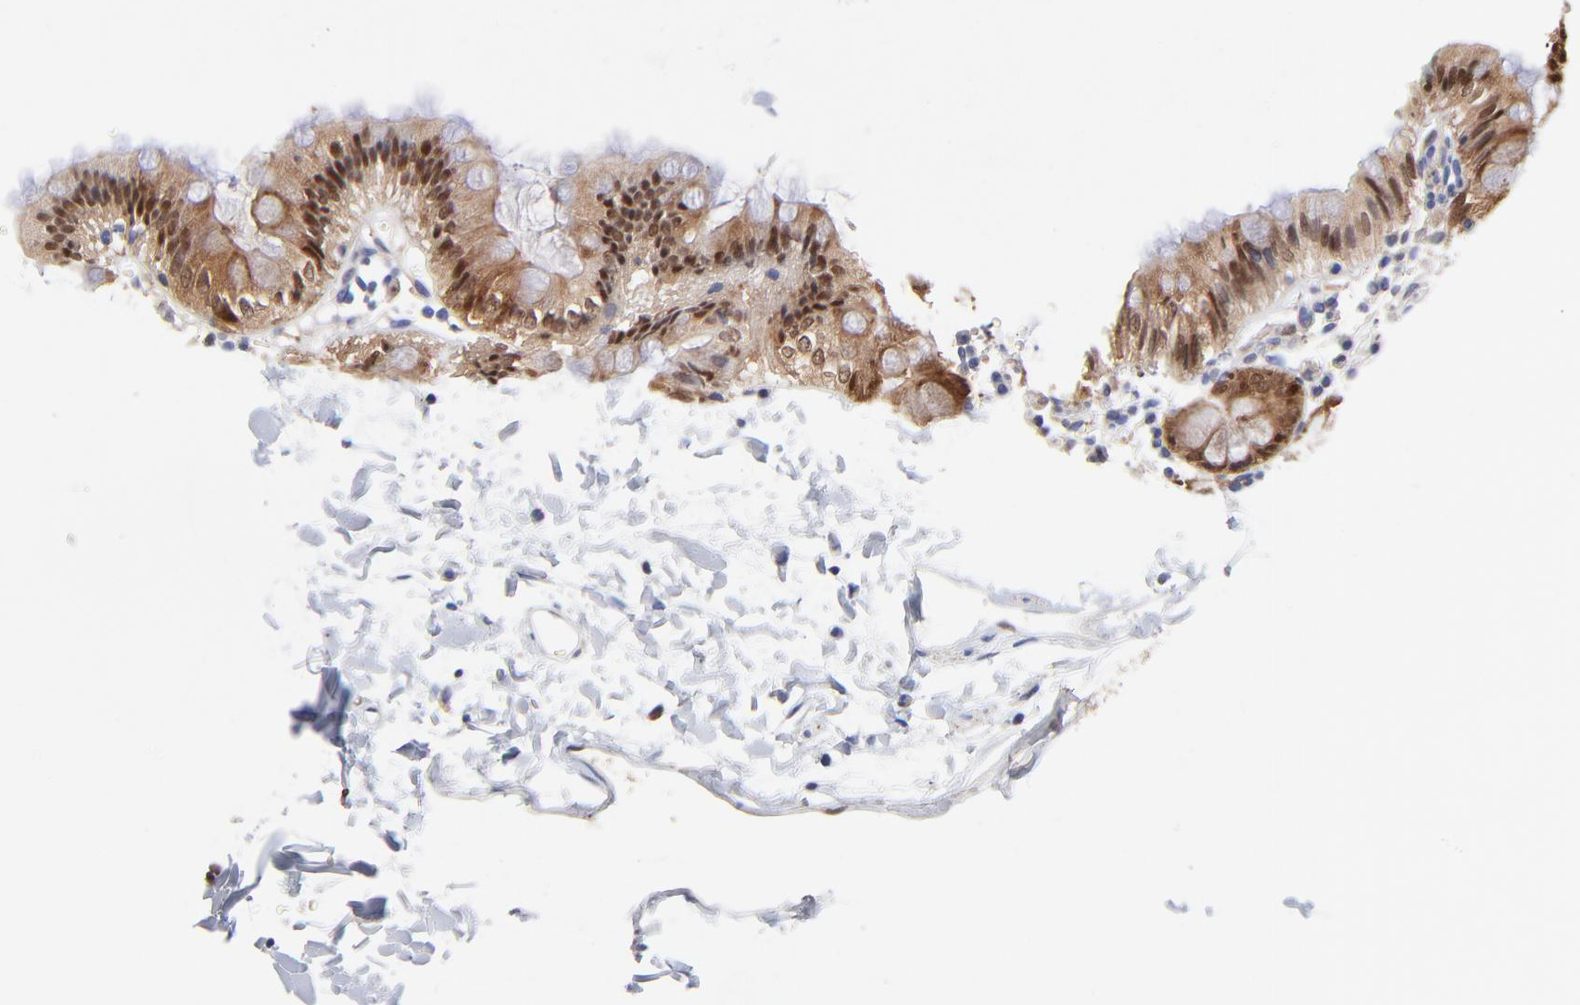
{"staining": {"intensity": "negative", "quantity": "none", "location": "none"}, "tissue": "colon", "cell_type": "Endothelial cells", "image_type": "normal", "snomed": [{"axis": "morphology", "description": "Normal tissue, NOS"}, {"axis": "topography", "description": "Colon"}], "caption": "Immunohistochemistry (IHC) of unremarkable colon shows no staining in endothelial cells. (Brightfield microscopy of DAB (3,3'-diaminobenzidine) immunohistochemistry (IHC) at high magnification).", "gene": "DCTPP1", "patient": {"sex": "male", "age": 14}}